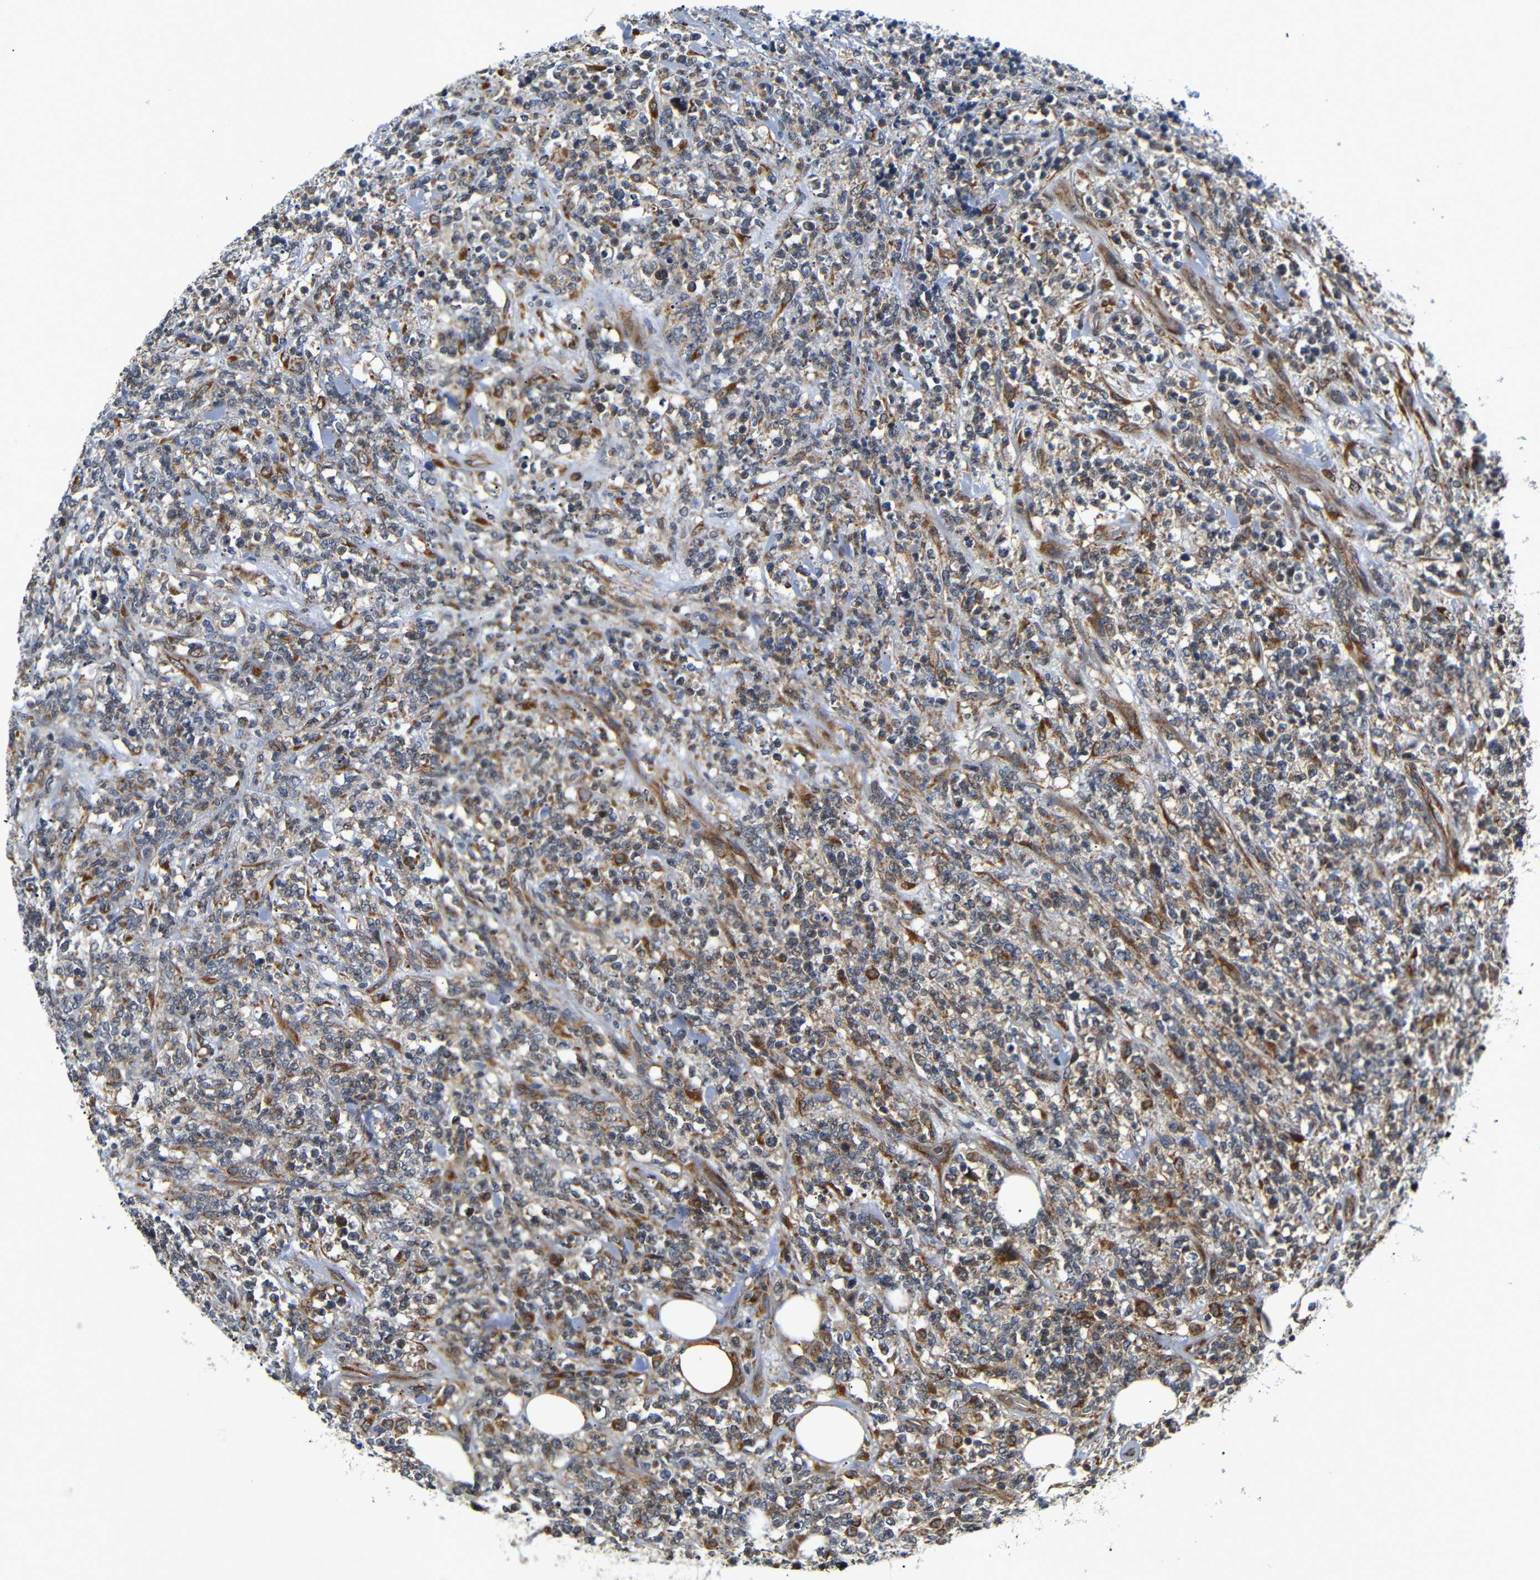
{"staining": {"intensity": "moderate", "quantity": "25%-75%", "location": "cytoplasmic/membranous"}, "tissue": "lymphoma", "cell_type": "Tumor cells", "image_type": "cancer", "snomed": [{"axis": "morphology", "description": "Malignant lymphoma, non-Hodgkin's type, High grade"}, {"axis": "topography", "description": "Soft tissue"}], "caption": "Malignant lymphoma, non-Hodgkin's type (high-grade) tissue exhibits moderate cytoplasmic/membranous staining in about 25%-75% of tumor cells, visualized by immunohistochemistry. (IHC, brightfield microscopy, high magnification).", "gene": "KANK4", "patient": {"sex": "male", "age": 18}}